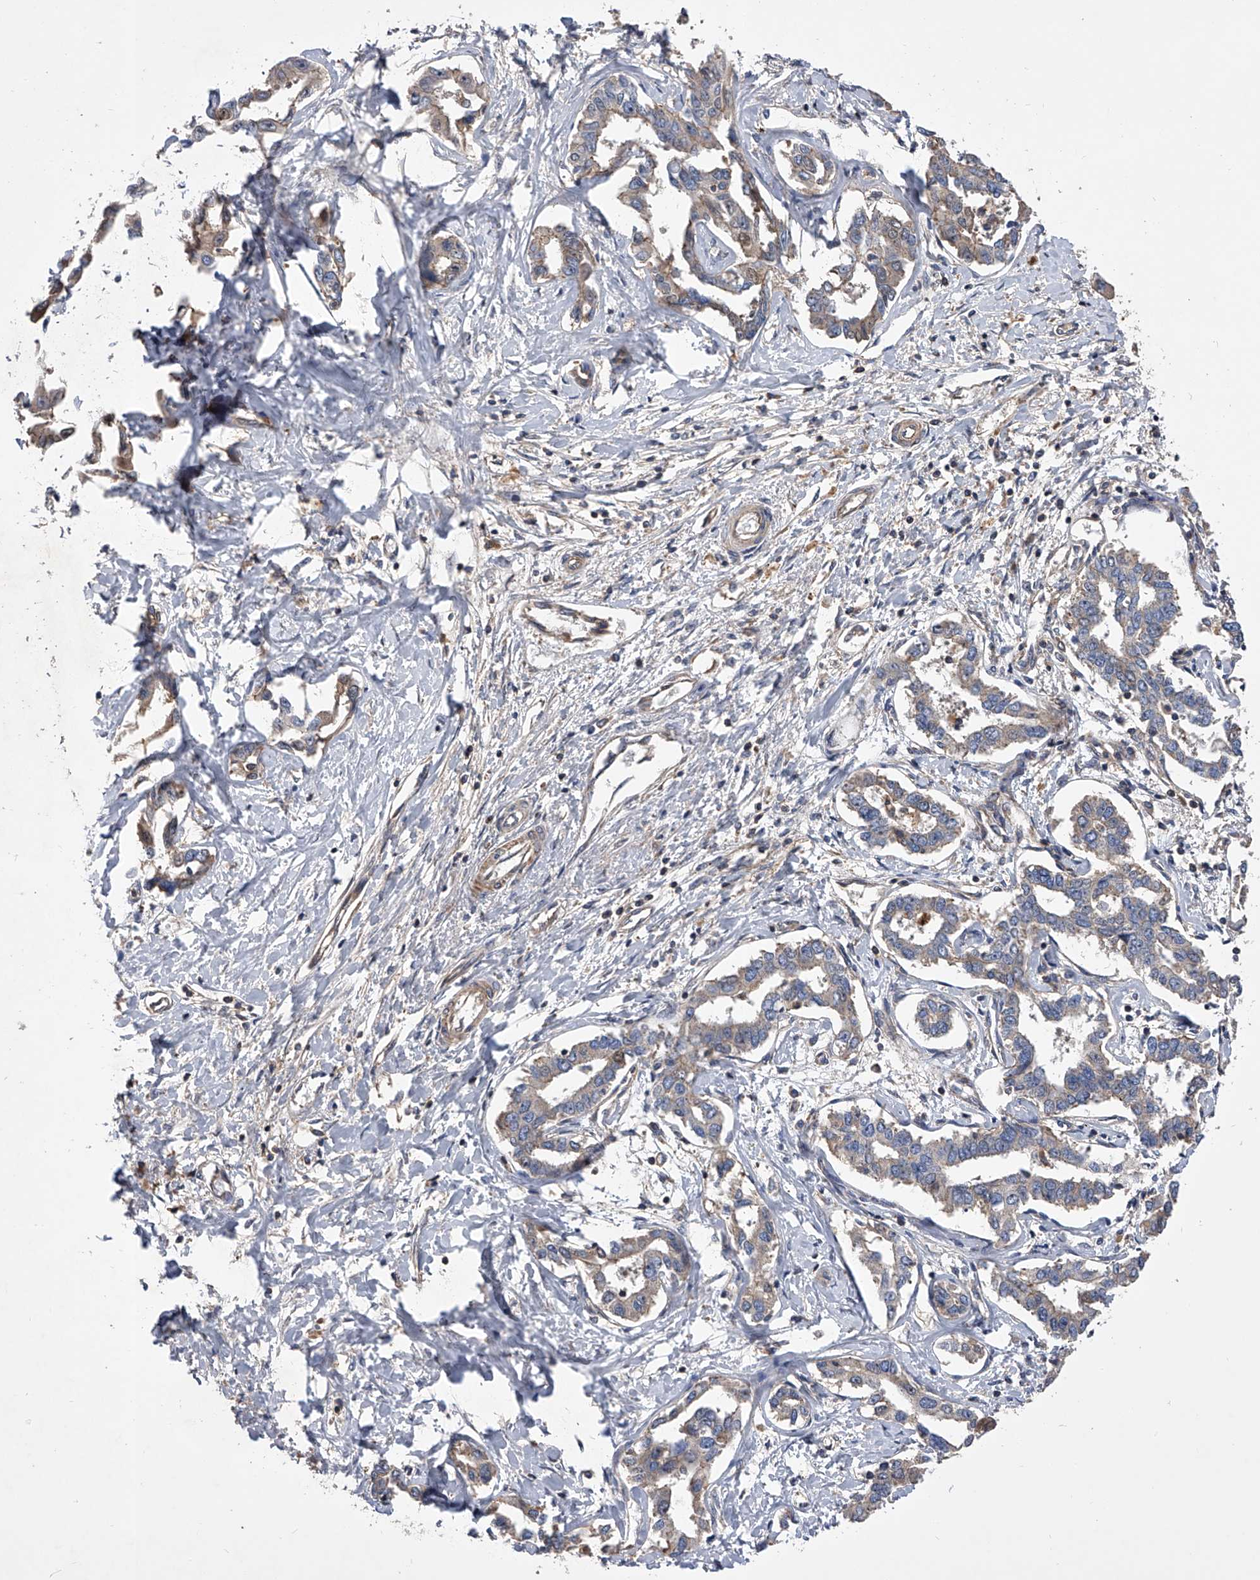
{"staining": {"intensity": "weak", "quantity": ">75%", "location": "cytoplasmic/membranous"}, "tissue": "liver cancer", "cell_type": "Tumor cells", "image_type": "cancer", "snomed": [{"axis": "morphology", "description": "Cholangiocarcinoma"}, {"axis": "topography", "description": "Liver"}], "caption": "Liver cancer (cholangiocarcinoma) tissue displays weak cytoplasmic/membranous expression in approximately >75% of tumor cells", "gene": "CUL7", "patient": {"sex": "male", "age": 59}}